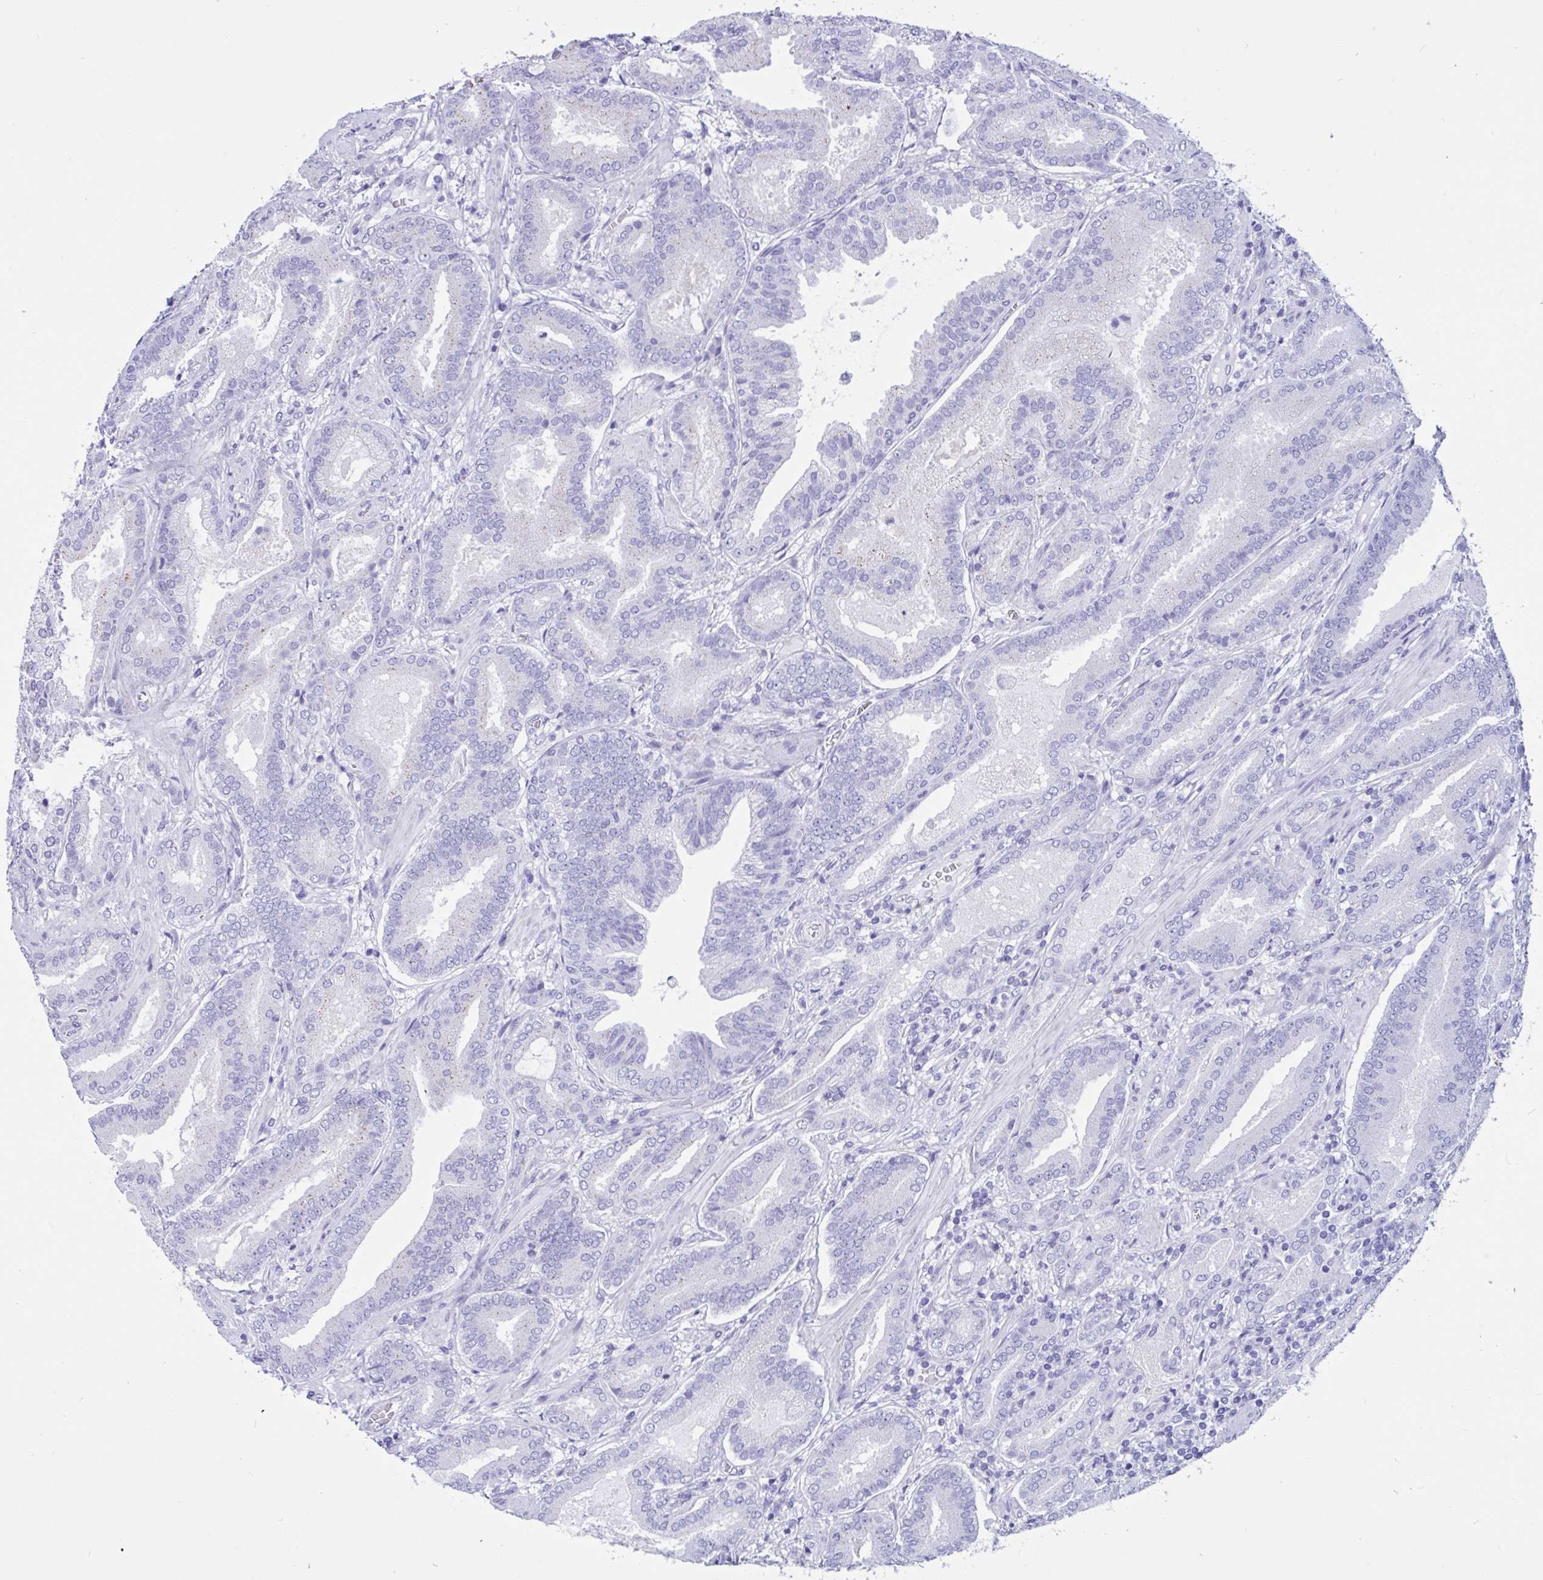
{"staining": {"intensity": "negative", "quantity": "none", "location": "none"}, "tissue": "prostate cancer", "cell_type": "Tumor cells", "image_type": "cancer", "snomed": [{"axis": "morphology", "description": "Adenocarcinoma, High grade"}, {"axis": "topography", "description": "Prostate"}], "caption": "The histopathology image reveals no significant positivity in tumor cells of prostate cancer.", "gene": "RNASE3", "patient": {"sex": "male", "age": 62}}